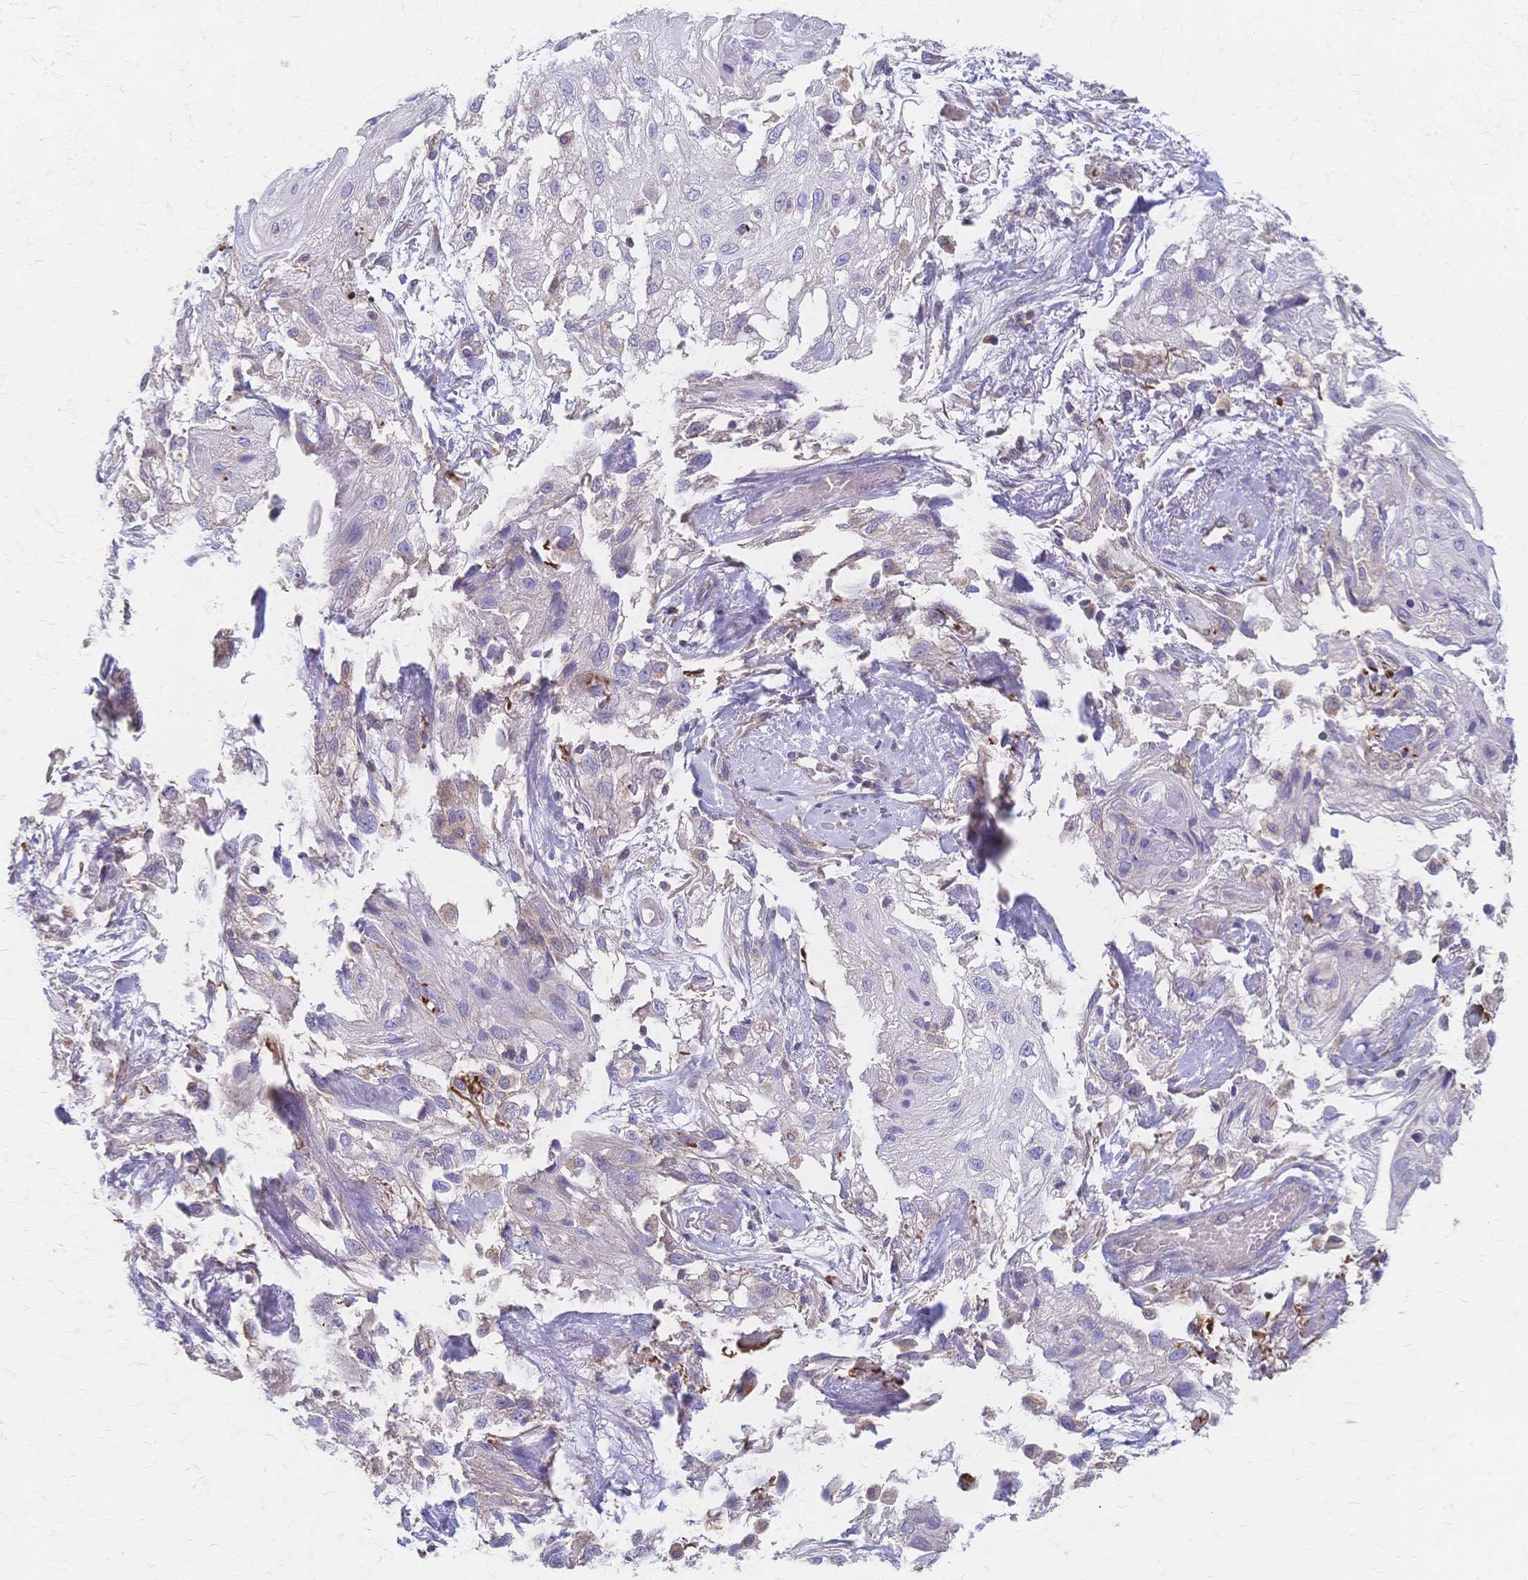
{"staining": {"intensity": "negative", "quantity": "none", "location": "none"}, "tissue": "skin cancer", "cell_type": "Tumor cells", "image_type": "cancer", "snomed": [{"axis": "morphology", "description": "Squamous cell carcinoma, NOS"}, {"axis": "topography", "description": "Skin"}, {"axis": "topography", "description": "Vulva"}], "caption": "This photomicrograph is of squamous cell carcinoma (skin) stained with IHC to label a protein in brown with the nuclei are counter-stained blue. There is no staining in tumor cells.", "gene": "CYB5A", "patient": {"sex": "female", "age": 86}}